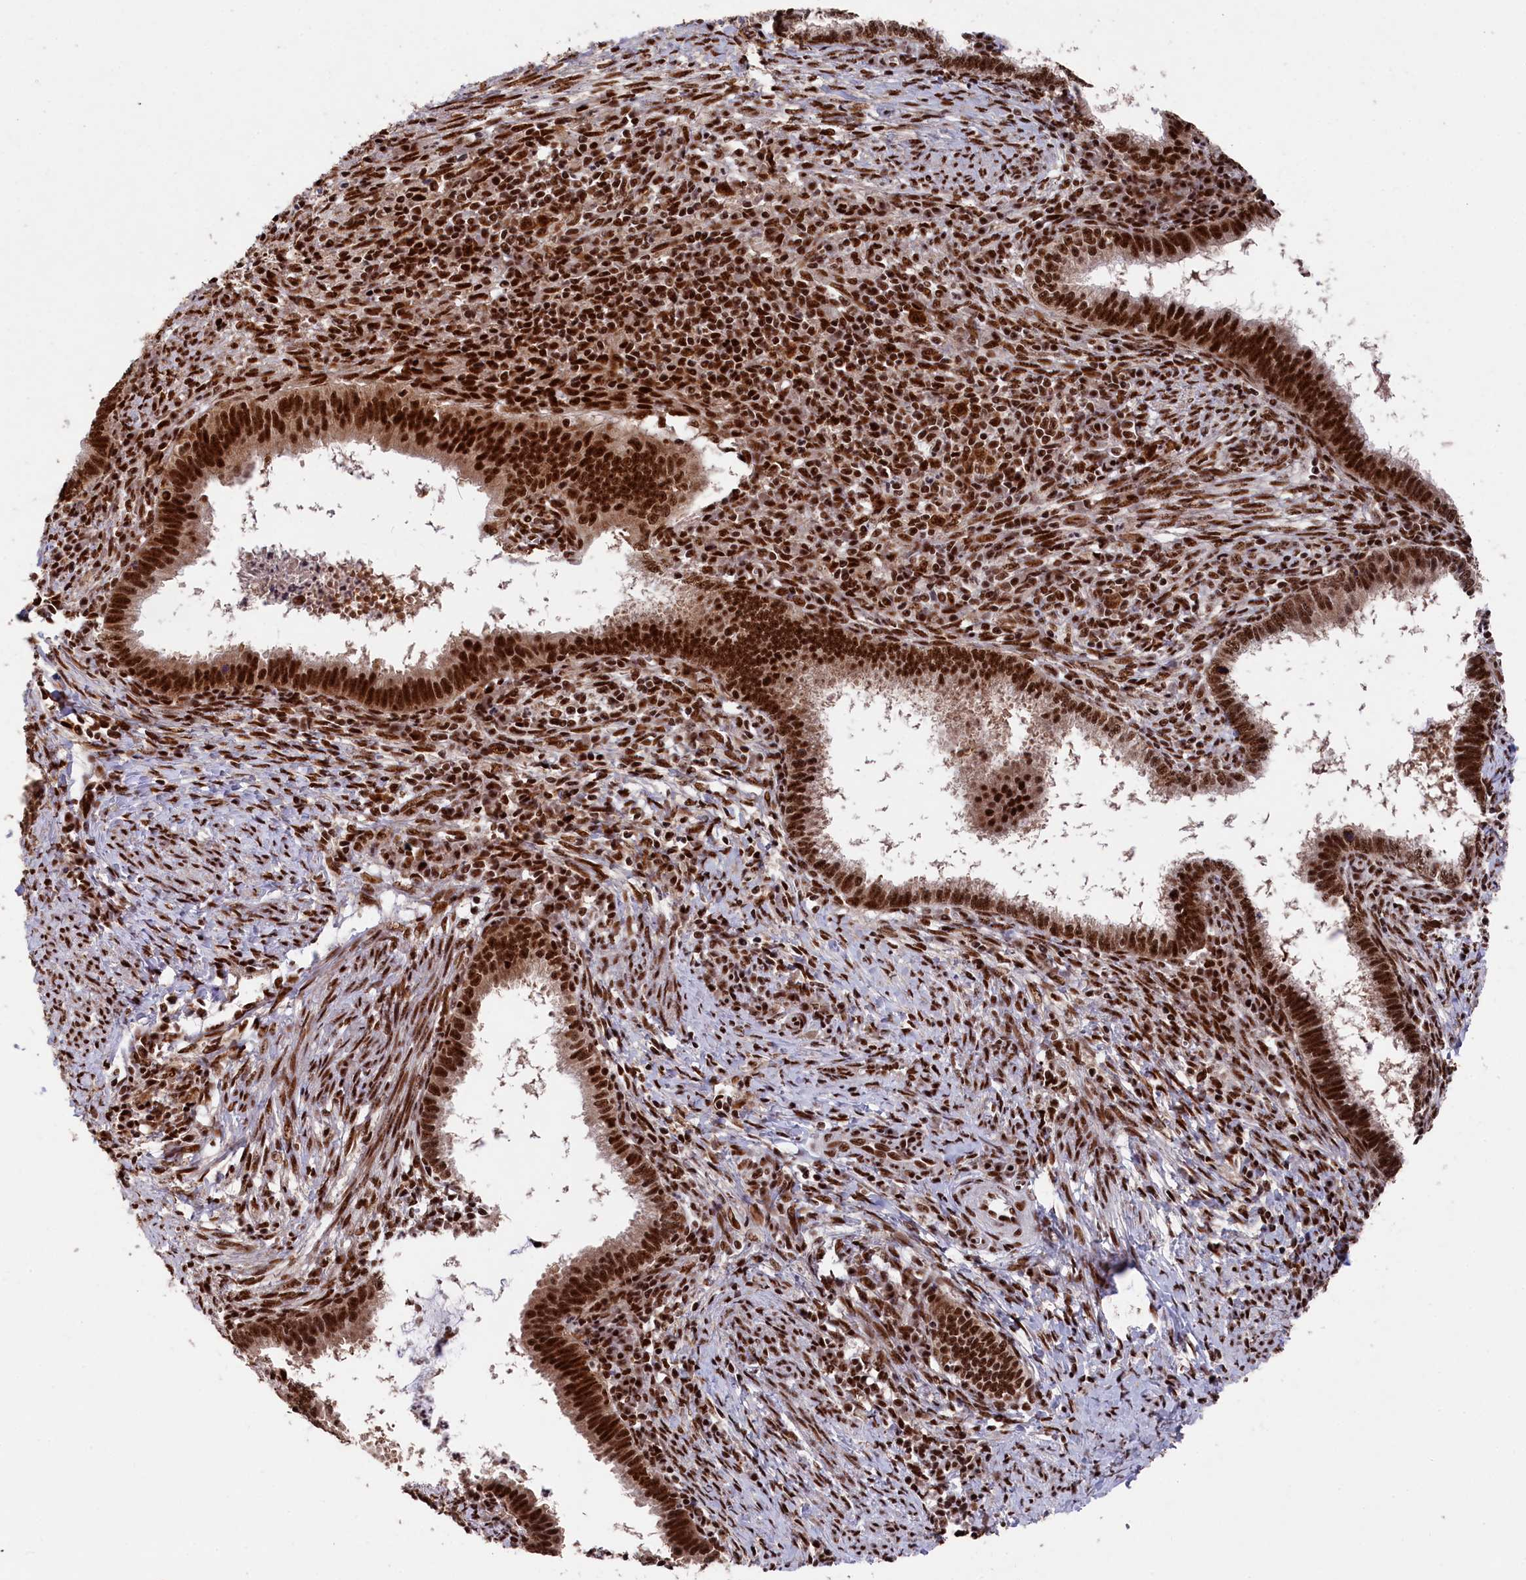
{"staining": {"intensity": "strong", "quantity": ">75%", "location": "nuclear"}, "tissue": "cervical cancer", "cell_type": "Tumor cells", "image_type": "cancer", "snomed": [{"axis": "morphology", "description": "Adenocarcinoma, NOS"}, {"axis": "topography", "description": "Cervix"}], "caption": "This micrograph exhibits IHC staining of human cervical cancer, with high strong nuclear positivity in about >75% of tumor cells.", "gene": "PRPF31", "patient": {"sex": "female", "age": 36}}